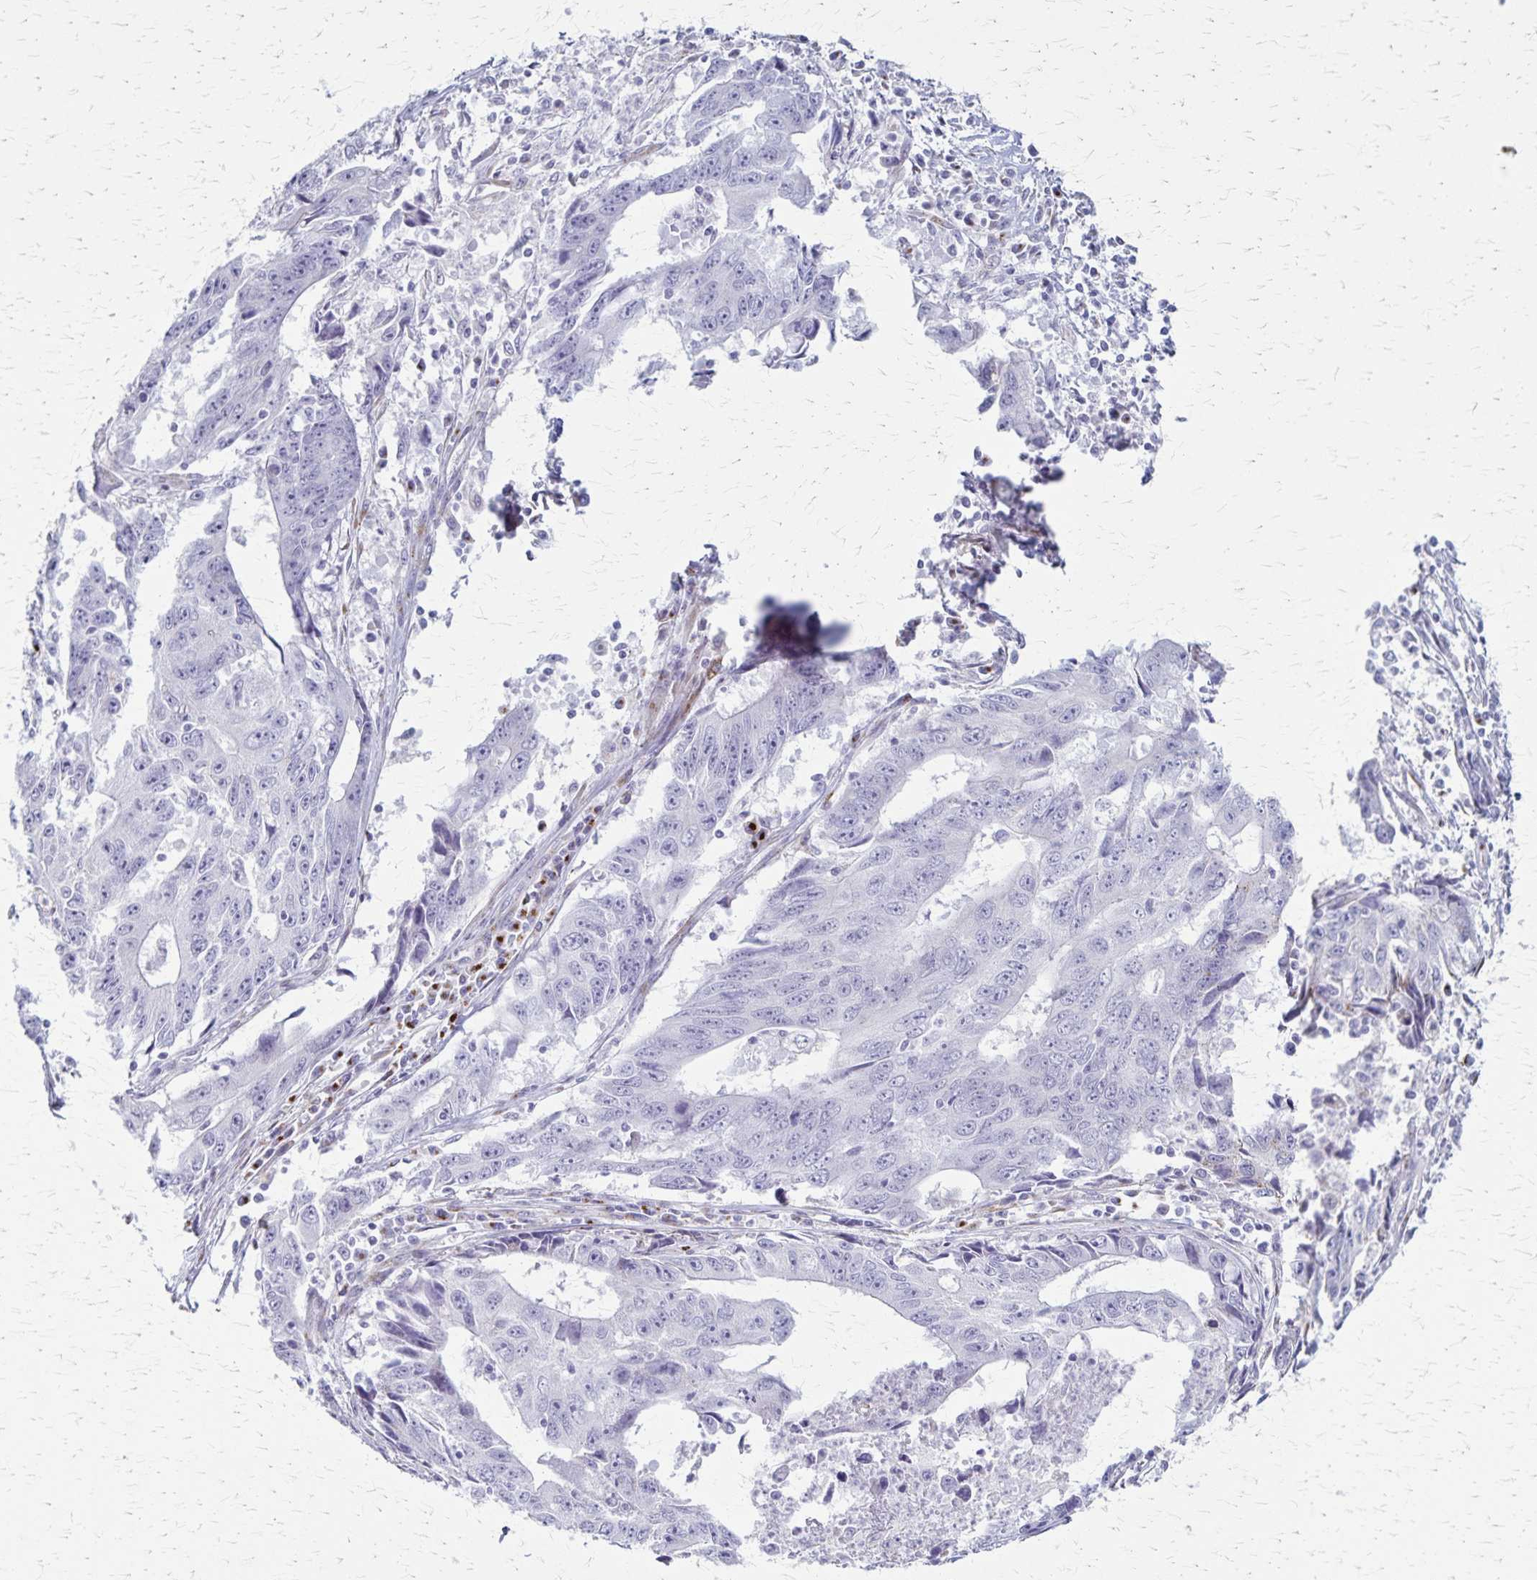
{"staining": {"intensity": "weak", "quantity": "<25%", "location": "cytoplasmic/membranous"}, "tissue": "liver cancer", "cell_type": "Tumor cells", "image_type": "cancer", "snomed": [{"axis": "morphology", "description": "Cholangiocarcinoma"}, {"axis": "topography", "description": "Liver"}], "caption": "IHC micrograph of human cholangiocarcinoma (liver) stained for a protein (brown), which demonstrates no positivity in tumor cells.", "gene": "MCFD2", "patient": {"sex": "male", "age": 65}}